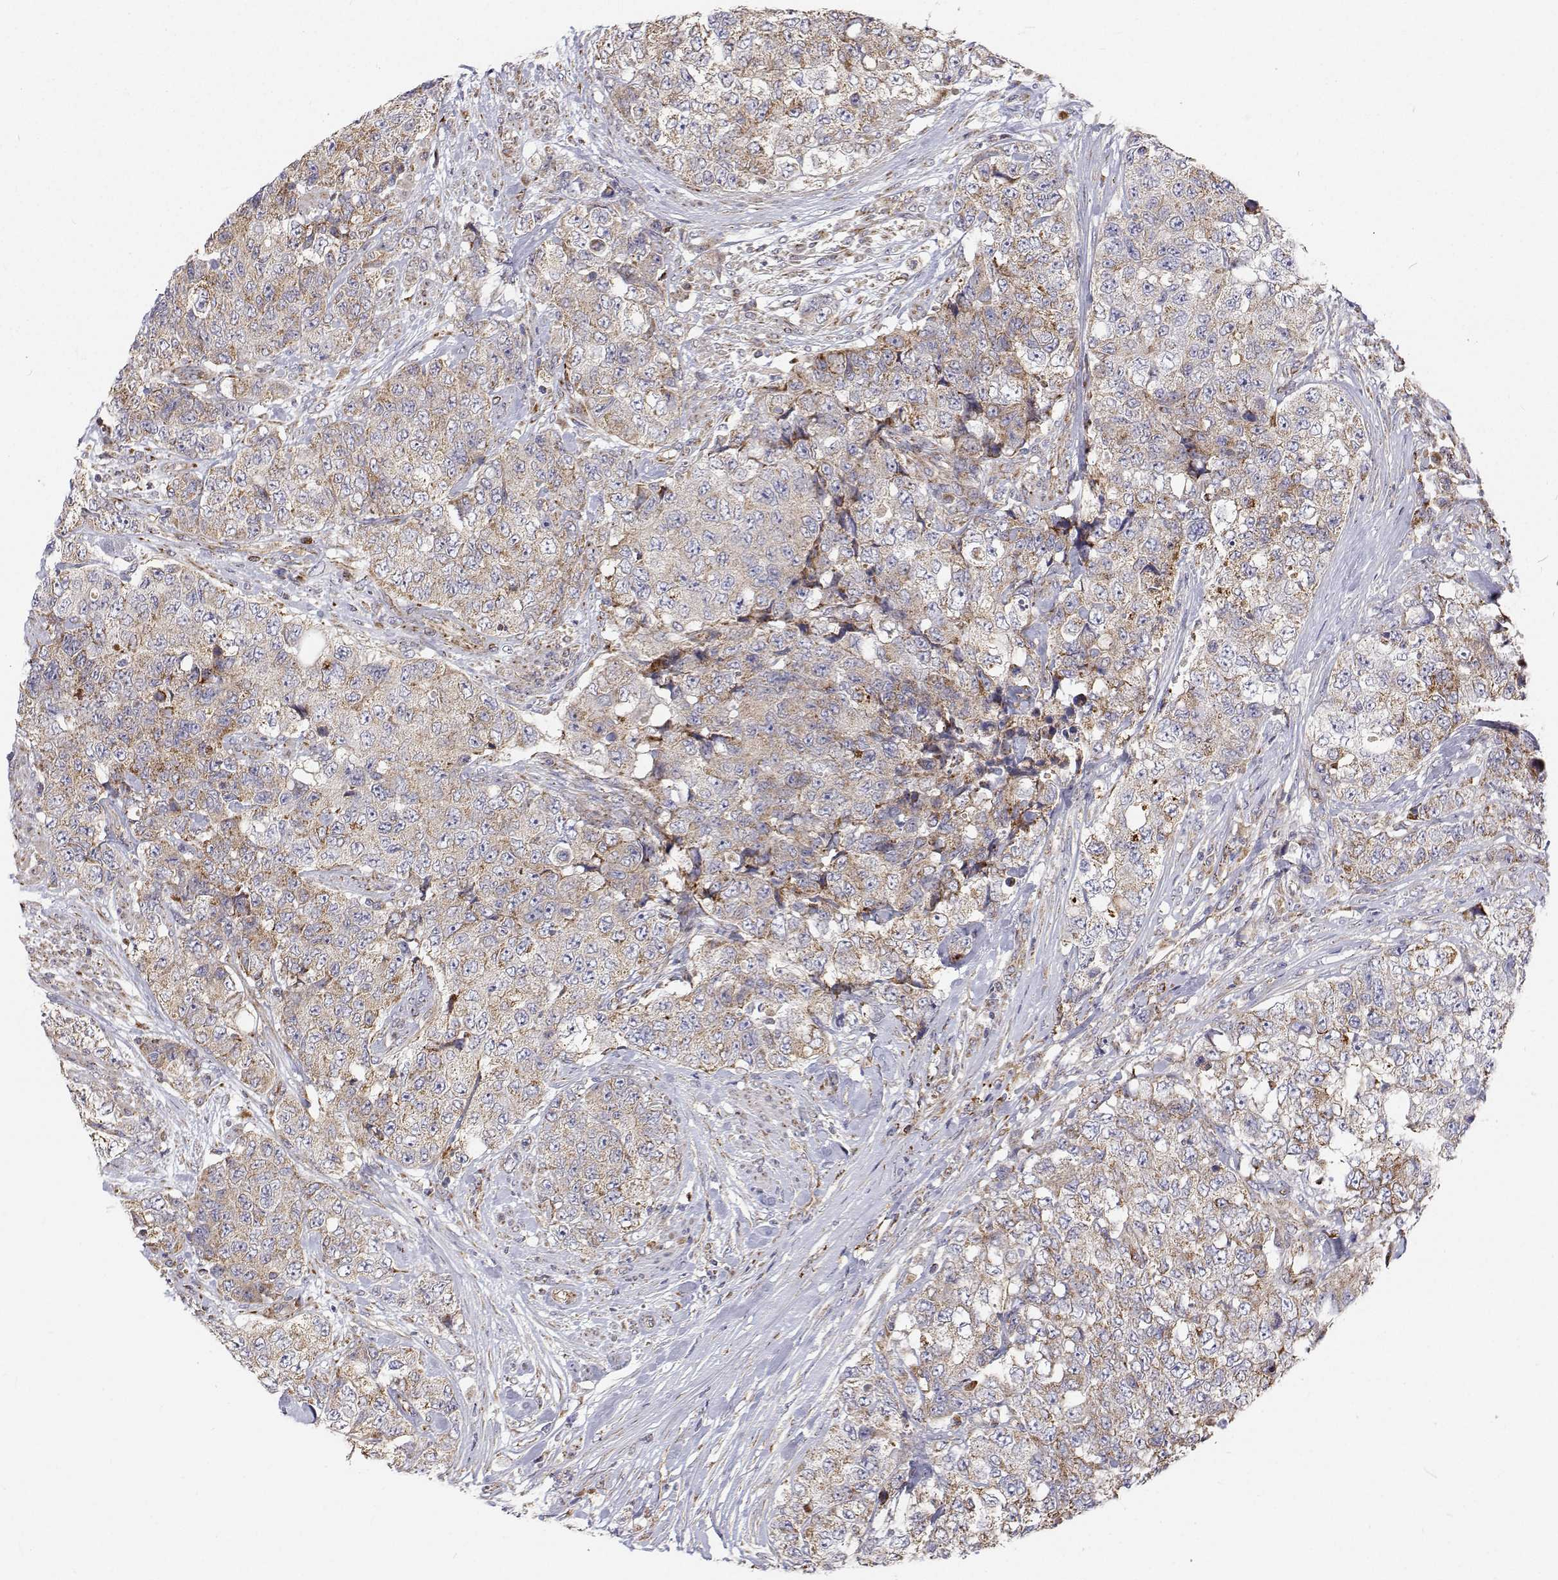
{"staining": {"intensity": "moderate", "quantity": "<25%", "location": "cytoplasmic/membranous"}, "tissue": "urothelial cancer", "cell_type": "Tumor cells", "image_type": "cancer", "snomed": [{"axis": "morphology", "description": "Urothelial carcinoma, High grade"}, {"axis": "topography", "description": "Urinary bladder"}], "caption": "There is low levels of moderate cytoplasmic/membranous positivity in tumor cells of urothelial cancer, as demonstrated by immunohistochemical staining (brown color).", "gene": "SPICE1", "patient": {"sex": "female", "age": 78}}